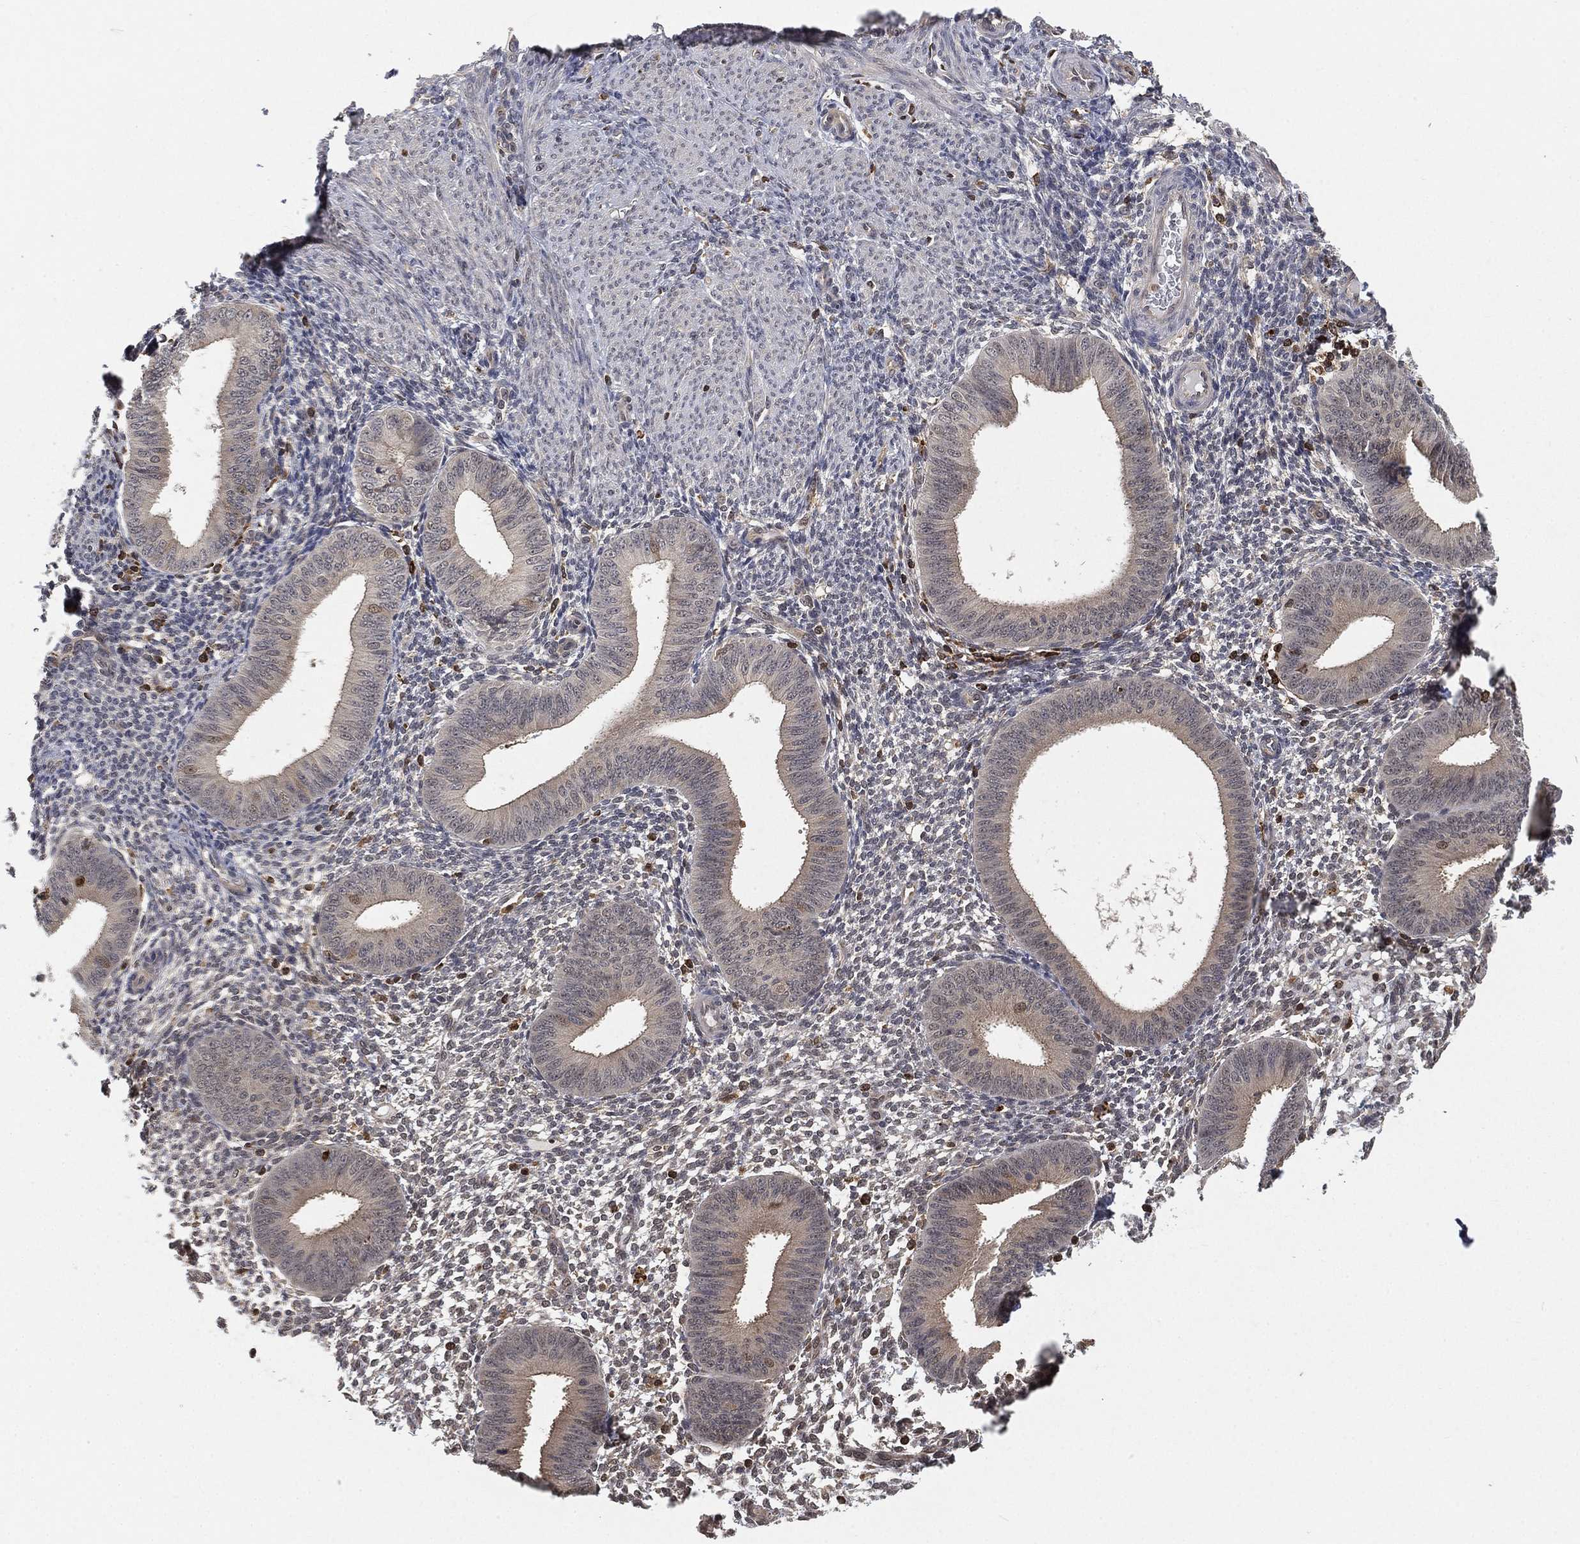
{"staining": {"intensity": "negative", "quantity": "none", "location": "none"}, "tissue": "endometrium", "cell_type": "Cells in endometrial stroma", "image_type": "normal", "snomed": [{"axis": "morphology", "description": "Normal tissue, NOS"}, {"axis": "topography", "description": "Endometrium"}], "caption": "Immunohistochemistry (IHC) histopathology image of normal human endometrium stained for a protein (brown), which reveals no expression in cells in endometrial stroma. (Brightfield microscopy of DAB immunohistochemistry at high magnification).", "gene": "WDR26", "patient": {"sex": "female", "age": 39}}